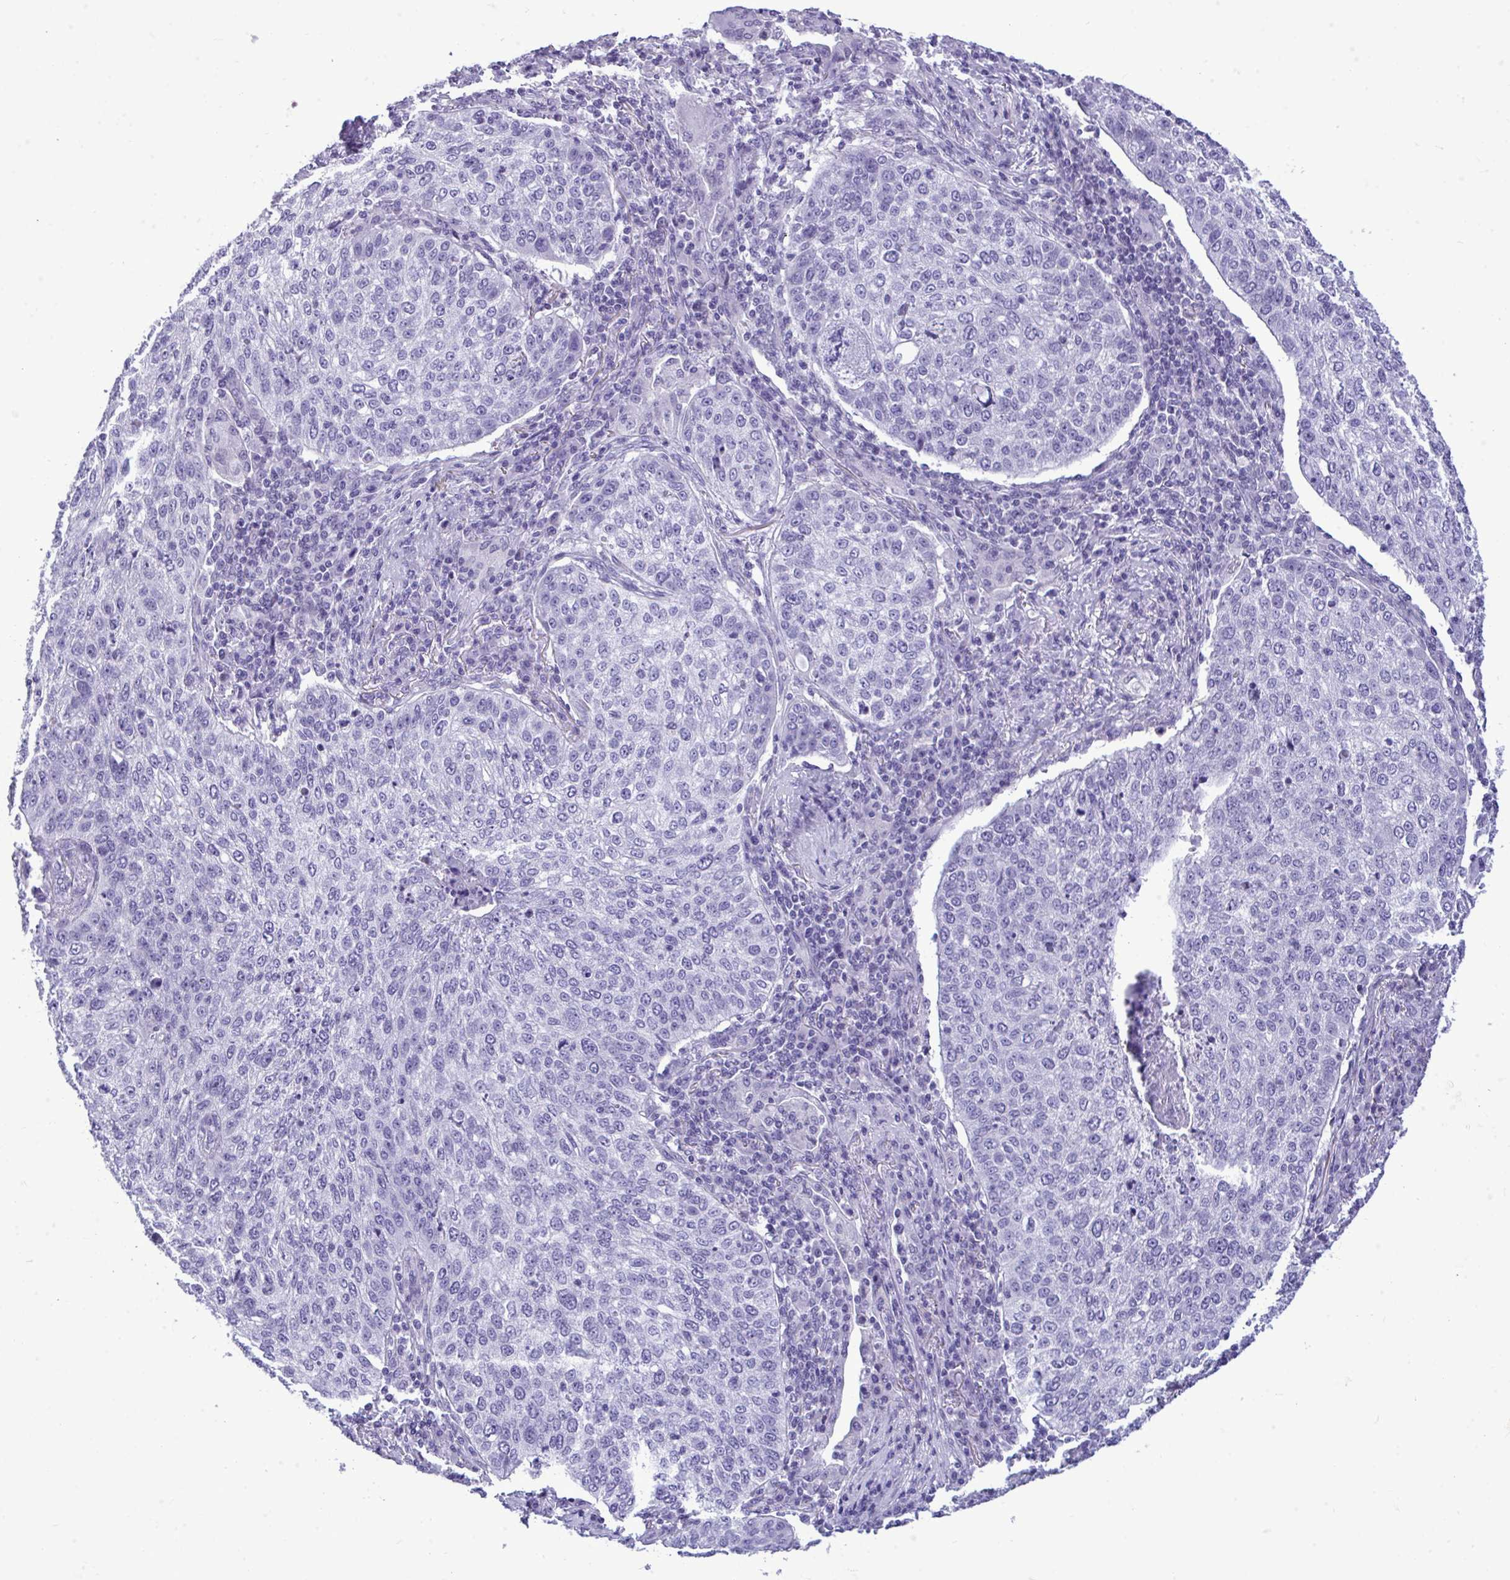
{"staining": {"intensity": "negative", "quantity": "none", "location": "none"}, "tissue": "lung cancer", "cell_type": "Tumor cells", "image_type": "cancer", "snomed": [{"axis": "morphology", "description": "Squamous cell carcinoma, NOS"}, {"axis": "topography", "description": "Lung"}], "caption": "Lung cancer stained for a protein using IHC displays no staining tumor cells.", "gene": "PRM2", "patient": {"sex": "male", "age": 63}}